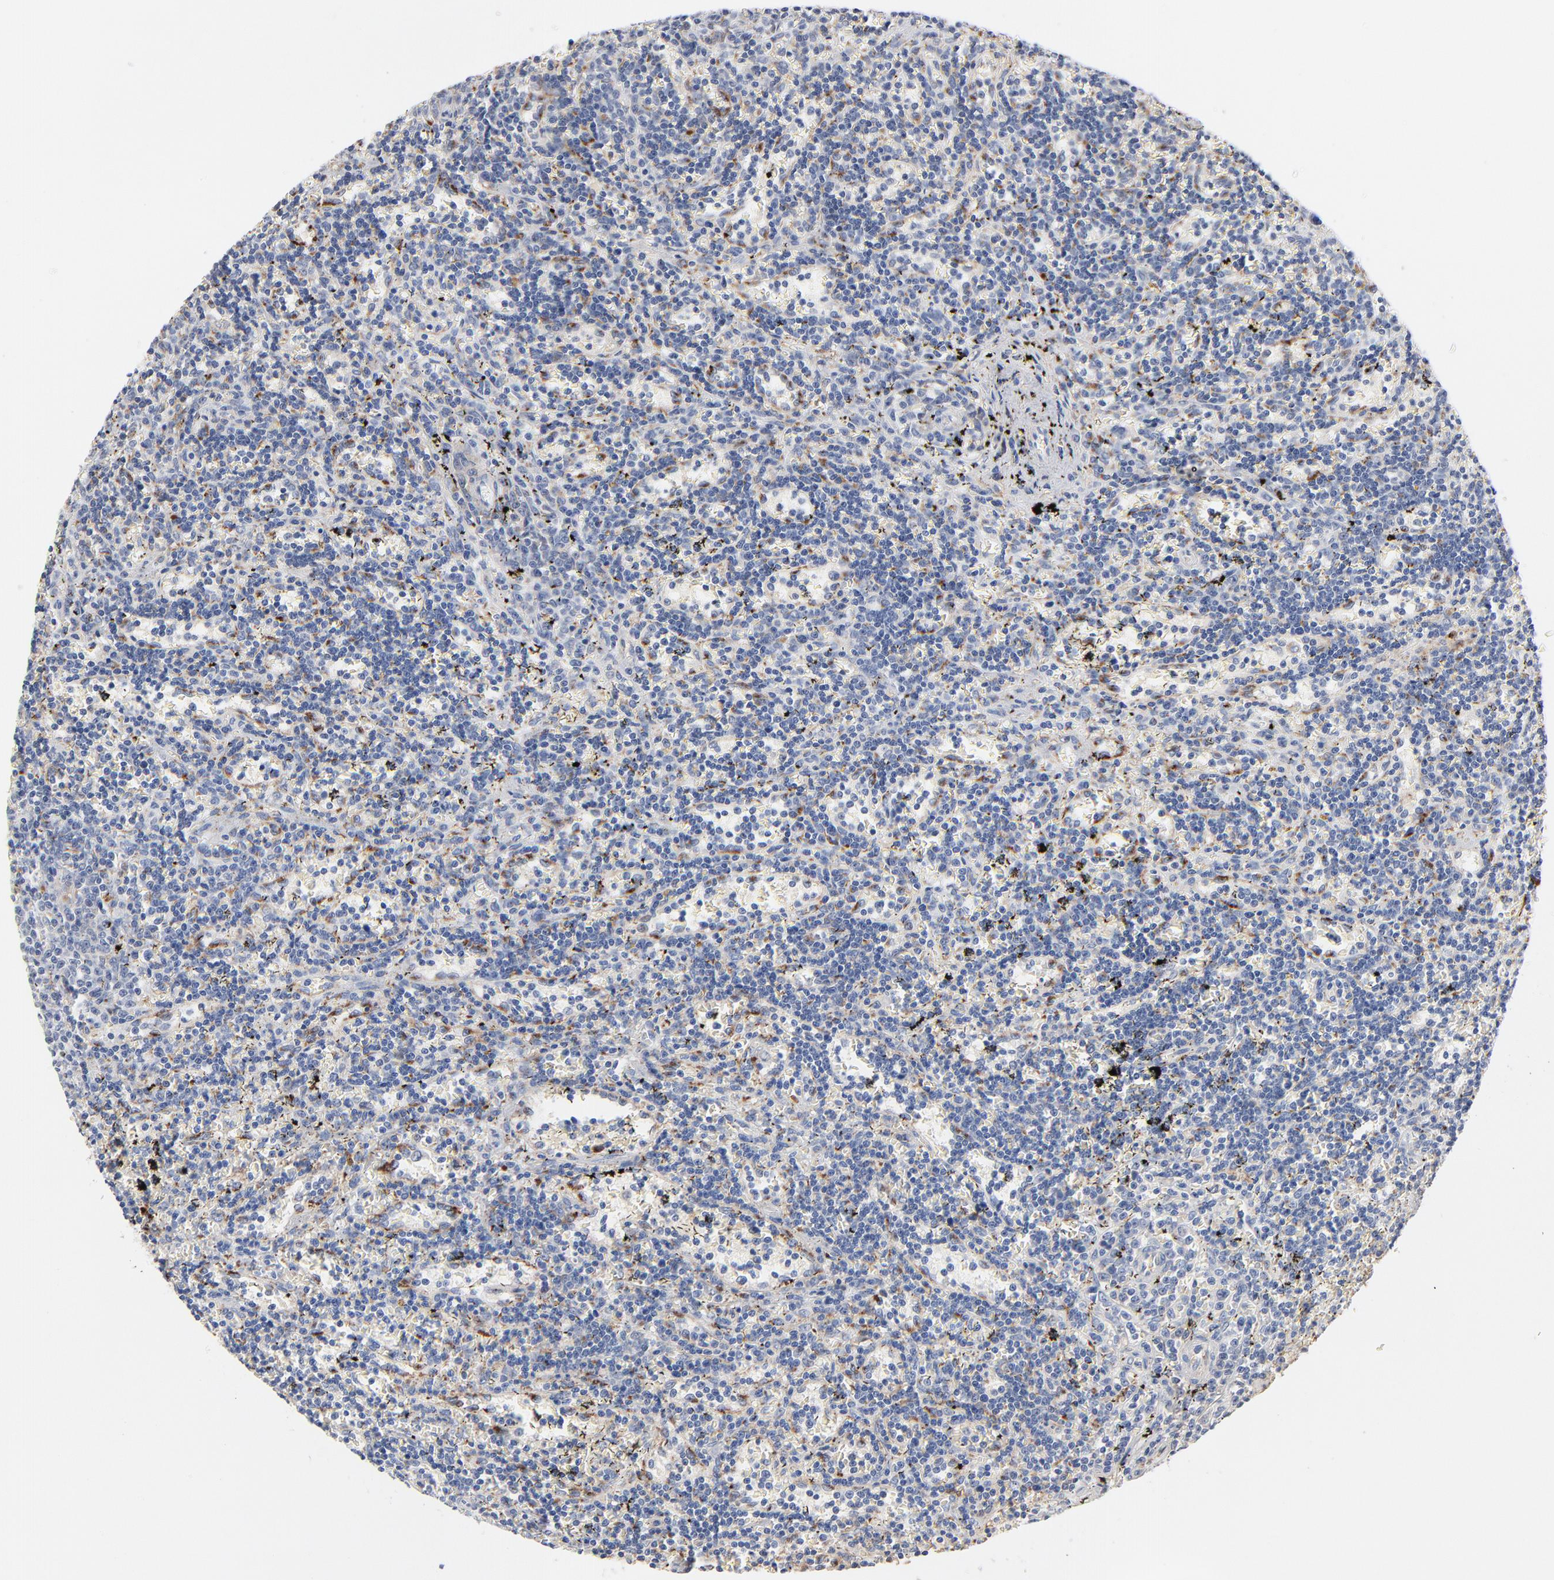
{"staining": {"intensity": "negative", "quantity": "none", "location": "none"}, "tissue": "lymphoma", "cell_type": "Tumor cells", "image_type": "cancer", "snomed": [{"axis": "morphology", "description": "Malignant lymphoma, non-Hodgkin's type, Low grade"}, {"axis": "topography", "description": "Spleen"}], "caption": "DAB (3,3'-diaminobenzidine) immunohistochemical staining of human malignant lymphoma, non-Hodgkin's type (low-grade) displays no significant positivity in tumor cells. Nuclei are stained in blue.", "gene": "SERPINA4", "patient": {"sex": "male", "age": 60}}